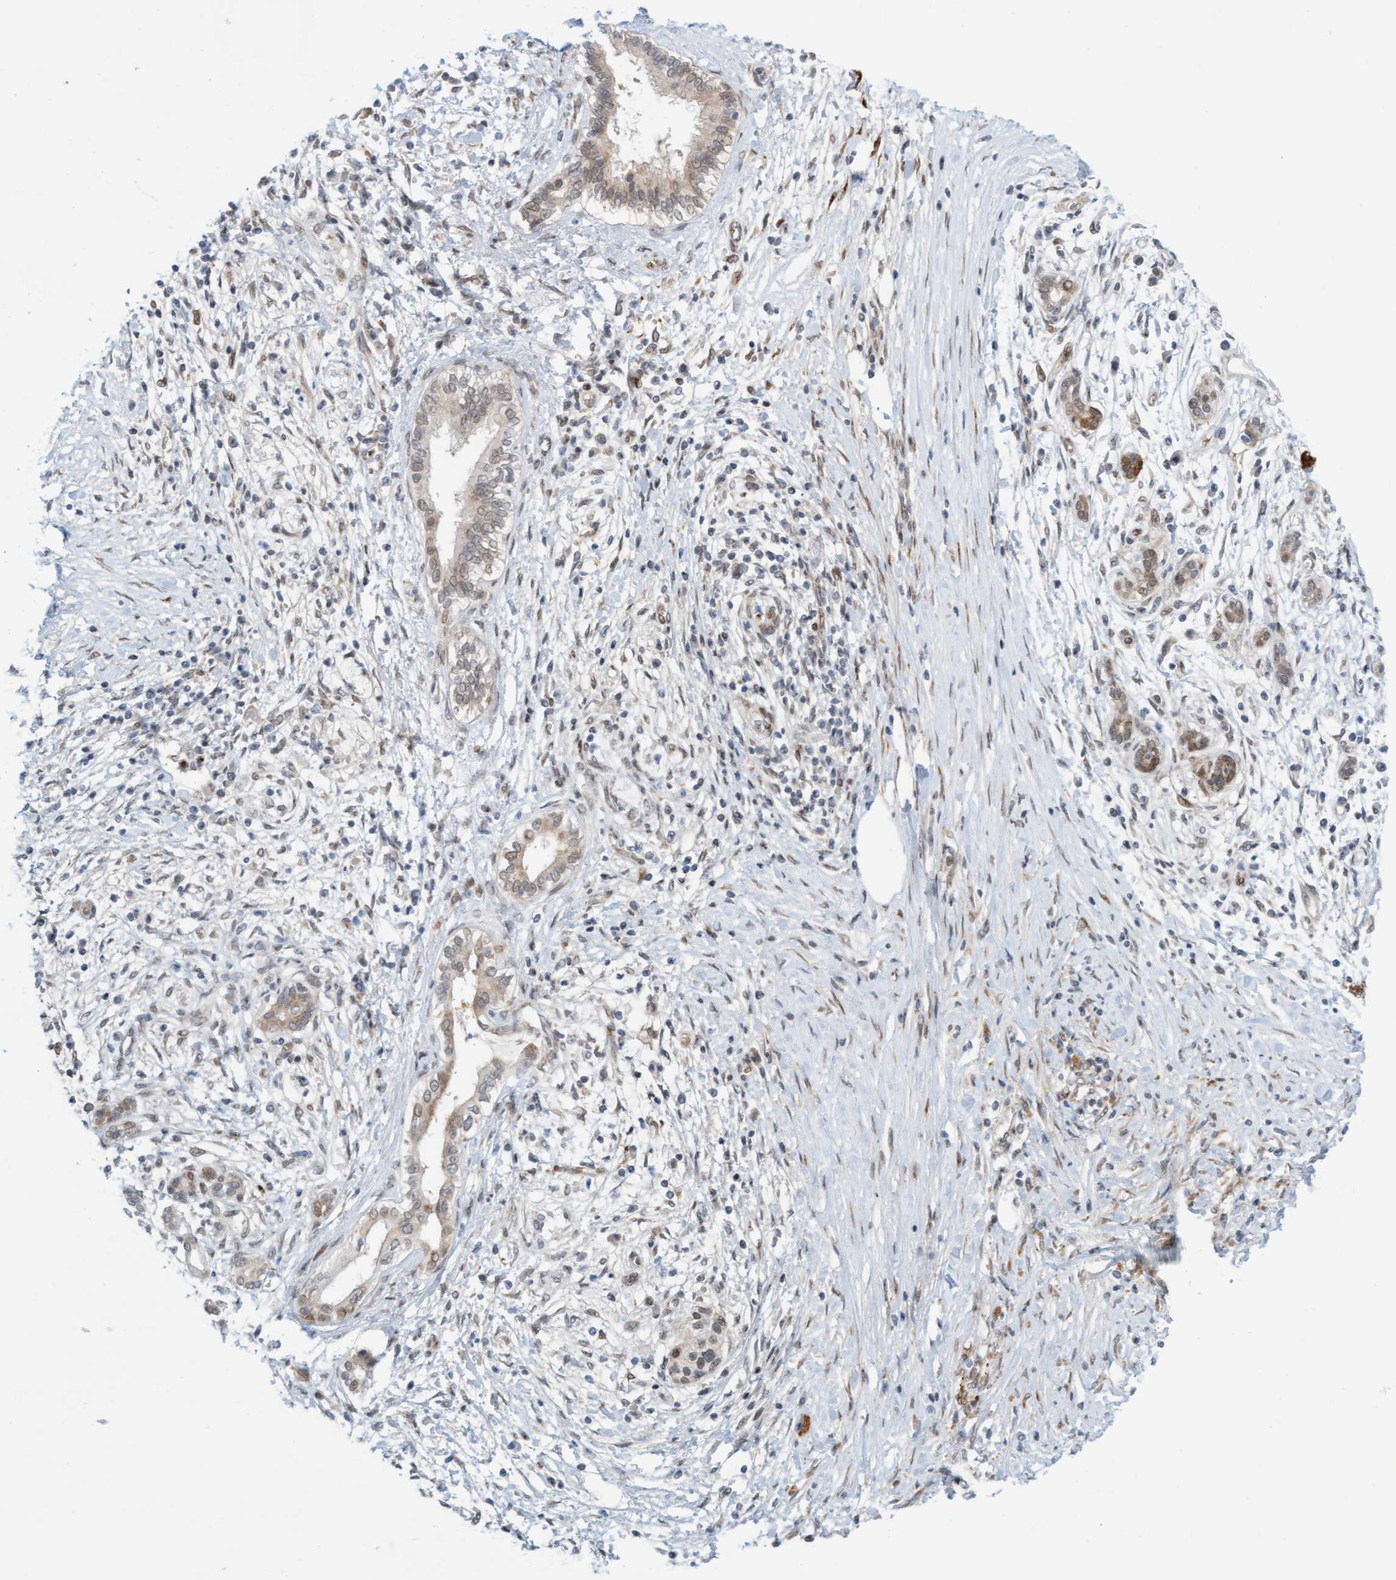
{"staining": {"intensity": "weak", "quantity": "<25%", "location": "cytoplasmic/membranous,nuclear"}, "tissue": "pancreatic cancer", "cell_type": "Tumor cells", "image_type": "cancer", "snomed": [{"axis": "morphology", "description": "Adenocarcinoma, NOS"}, {"axis": "topography", "description": "Pancreas"}], "caption": "High power microscopy image of an immunohistochemistry micrograph of pancreatic cancer (adenocarcinoma), revealing no significant expression in tumor cells. The staining was performed using DAB to visualize the protein expression in brown, while the nuclei were stained in blue with hematoxylin (Magnification: 20x).", "gene": "EIF4EBP1", "patient": {"sex": "male", "age": 58}}